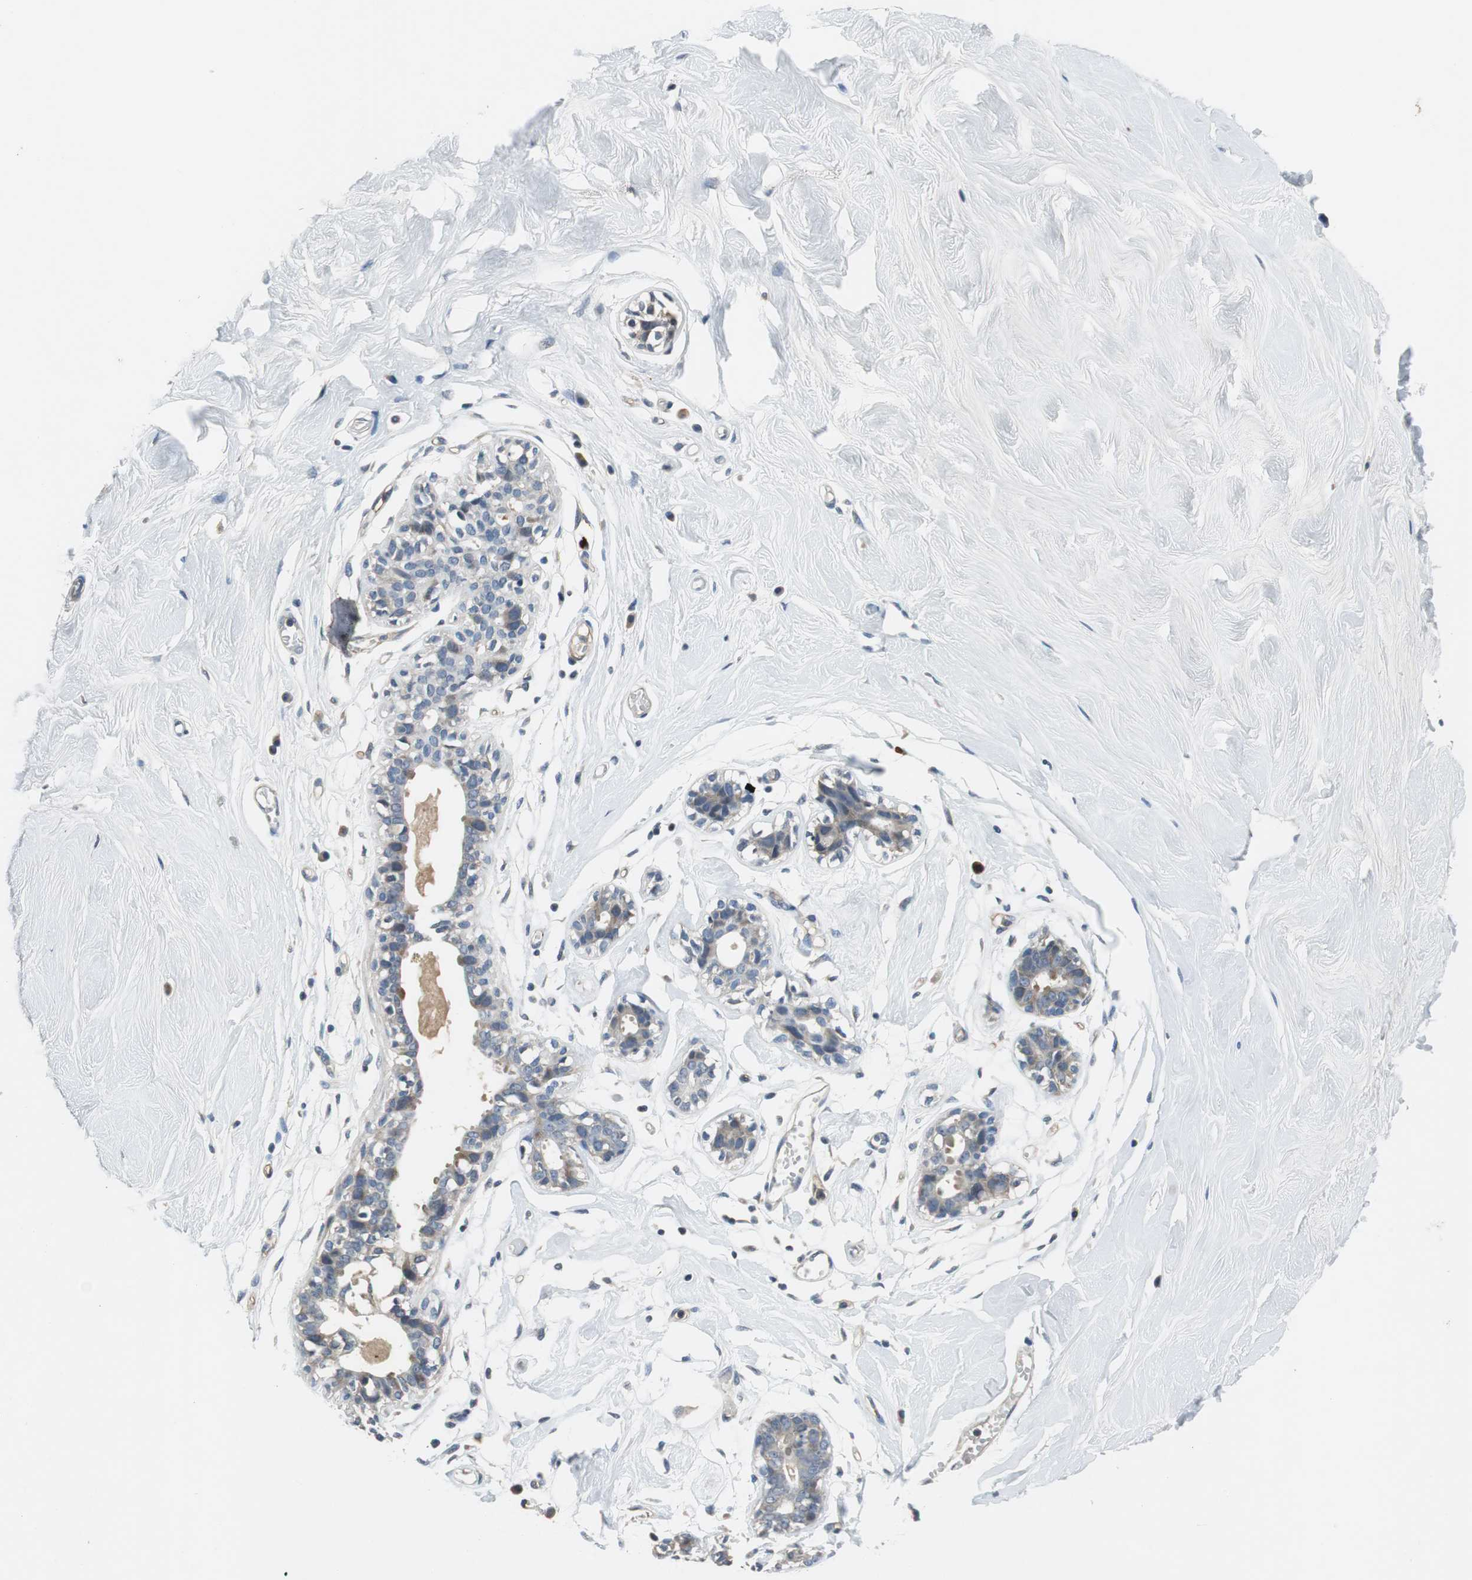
{"staining": {"intensity": "negative", "quantity": "none", "location": "none"}, "tissue": "breast", "cell_type": "Adipocytes", "image_type": "normal", "snomed": [{"axis": "morphology", "description": "Normal tissue, NOS"}, {"axis": "topography", "description": "Breast"}, {"axis": "topography", "description": "Soft tissue"}], "caption": "Unremarkable breast was stained to show a protein in brown. There is no significant expression in adipocytes.", "gene": "MTIF2", "patient": {"sex": "female", "age": 25}}